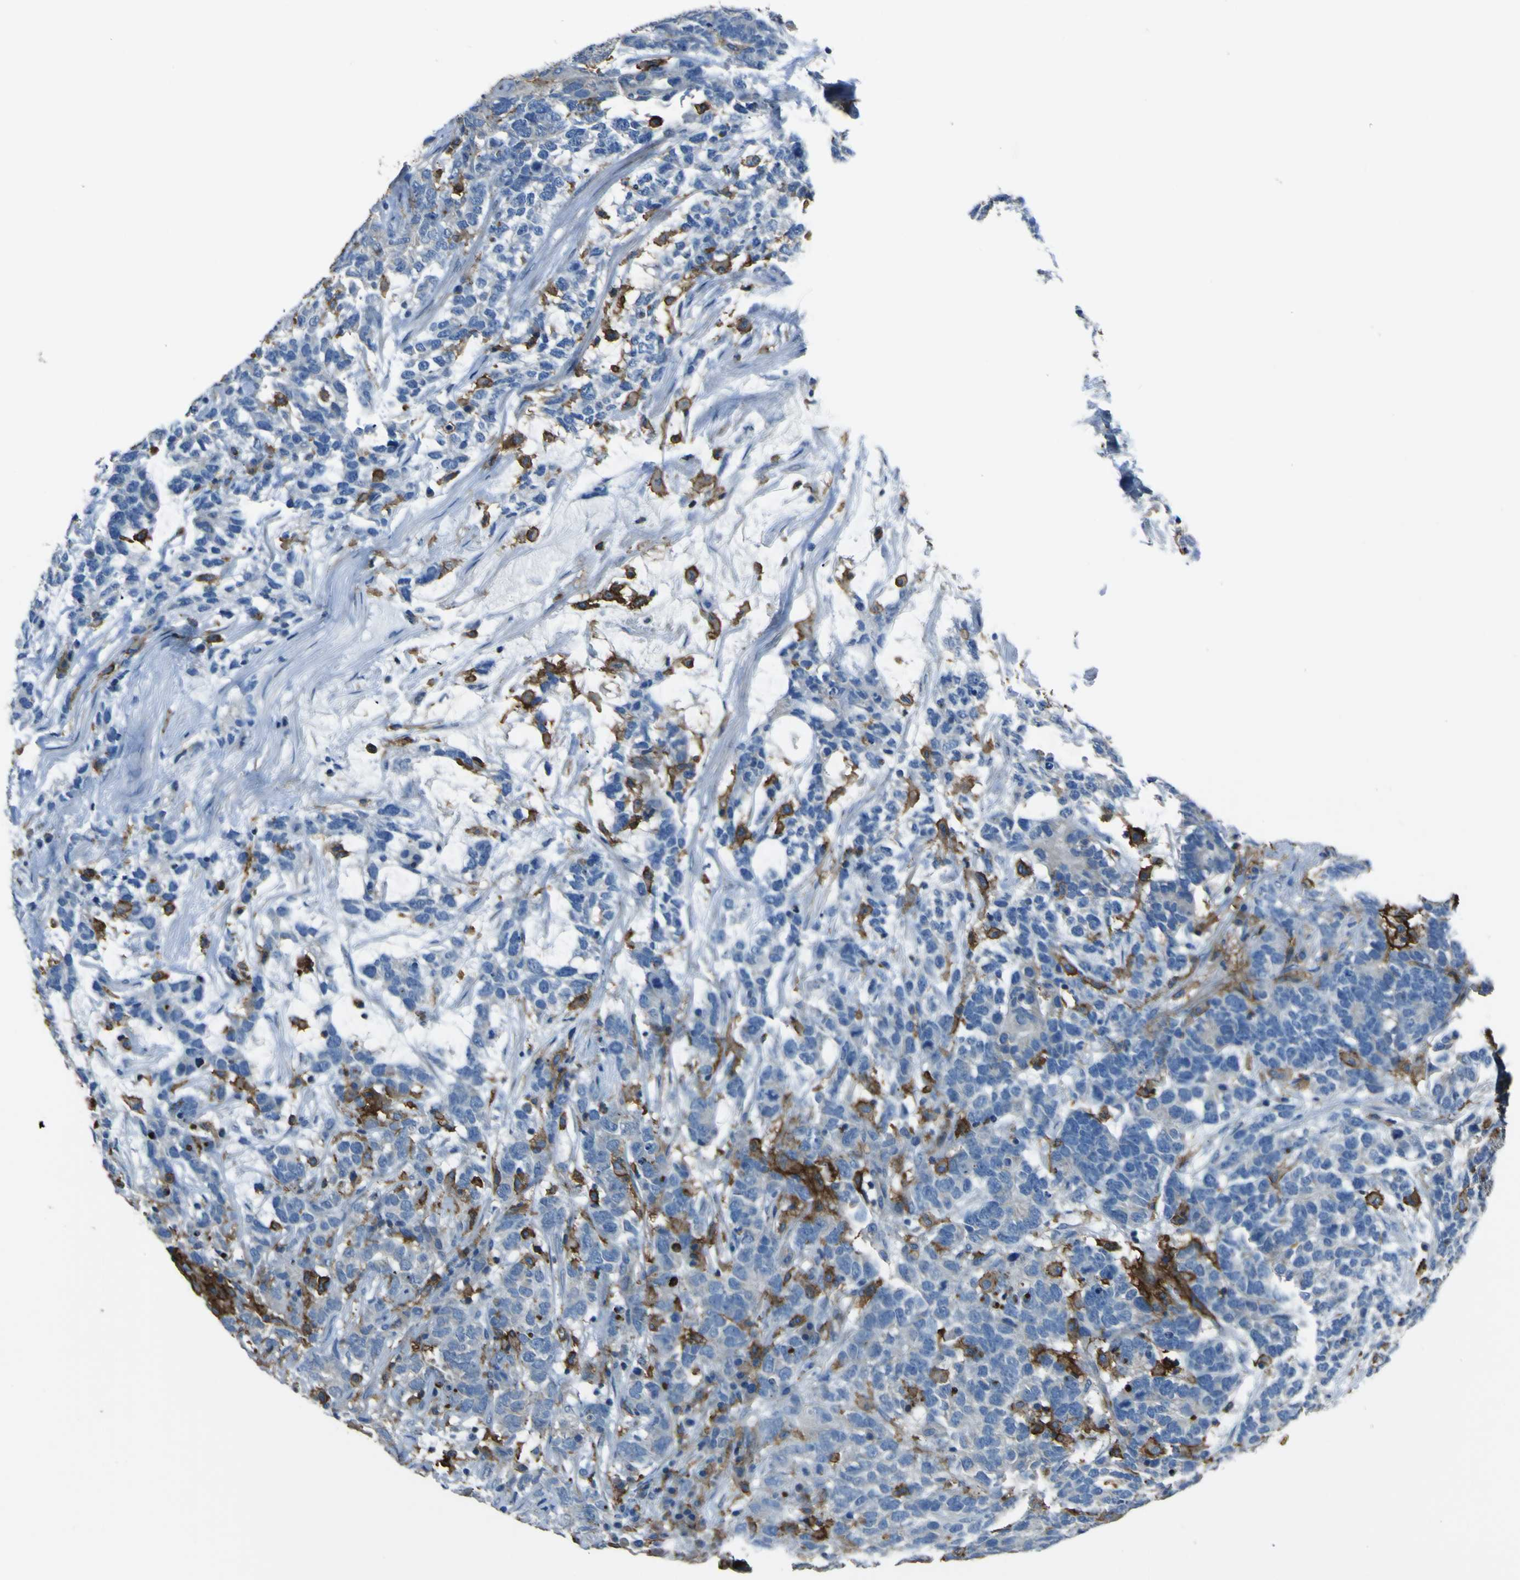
{"staining": {"intensity": "negative", "quantity": "none", "location": "none"}, "tissue": "testis cancer", "cell_type": "Tumor cells", "image_type": "cancer", "snomed": [{"axis": "morphology", "description": "Carcinoma, Embryonal, NOS"}, {"axis": "topography", "description": "Testis"}], "caption": "This is an immunohistochemistry (IHC) histopathology image of human testis embryonal carcinoma. There is no positivity in tumor cells.", "gene": "LAIR1", "patient": {"sex": "male", "age": 26}}